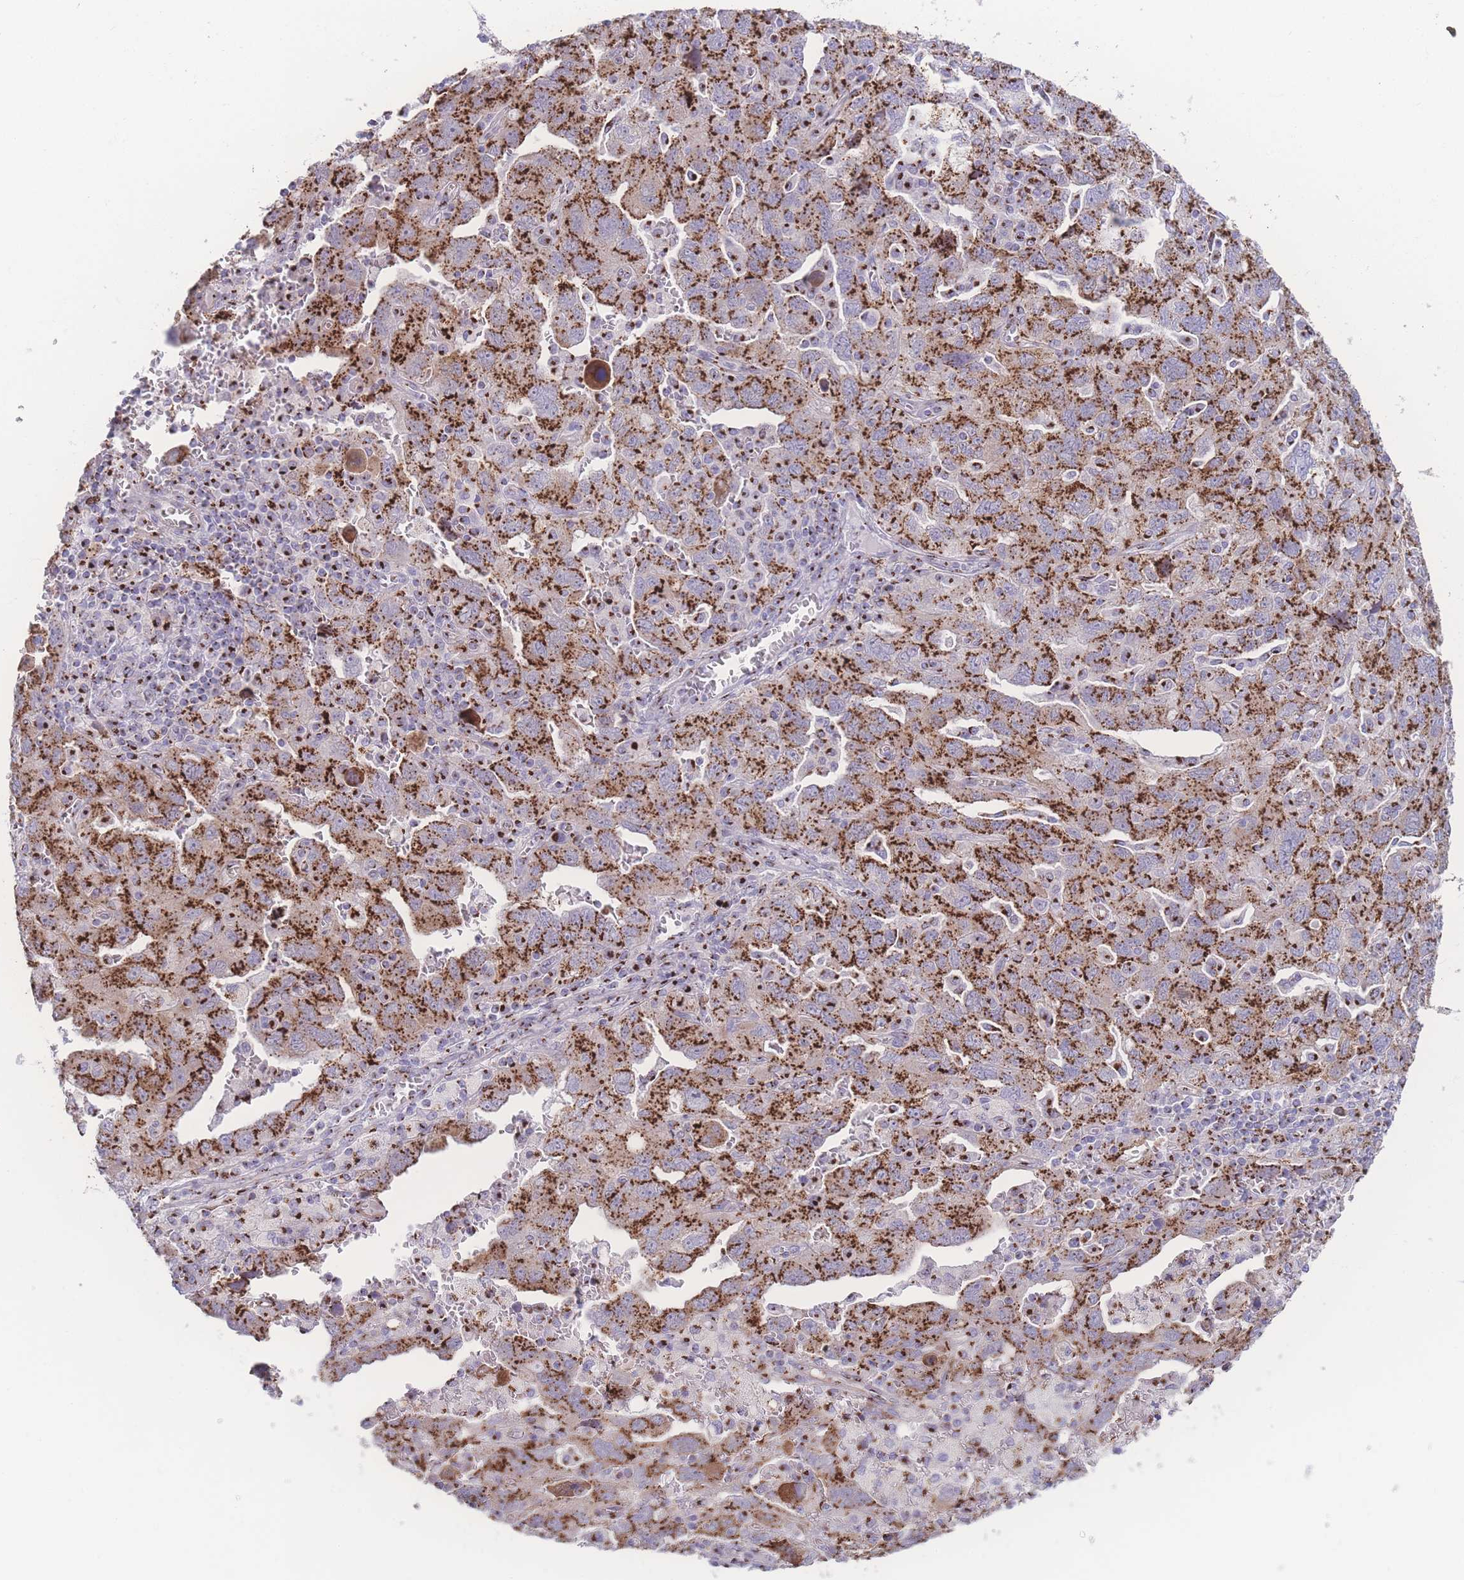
{"staining": {"intensity": "strong", "quantity": ">75%", "location": "cytoplasmic/membranous"}, "tissue": "ovarian cancer", "cell_type": "Tumor cells", "image_type": "cancer", "snomed": [{"axis": "morphology", "description": "Carcinoma, NOS"}, {"axis": "morphology", "description": "Cystadenocarcinoma, serous, NOS"}, {"axis": "topography", "description": "Ovary"}], "caption": "Immunohistochemical staining of human ovarian cancer (serous cystadenocarcinoma) displays high levels of strong cytoplasmic/membranous staining in about >75% of tumor cells.", "gene": "GOLM2", "patient": {"sex": "female", "age": 69}}